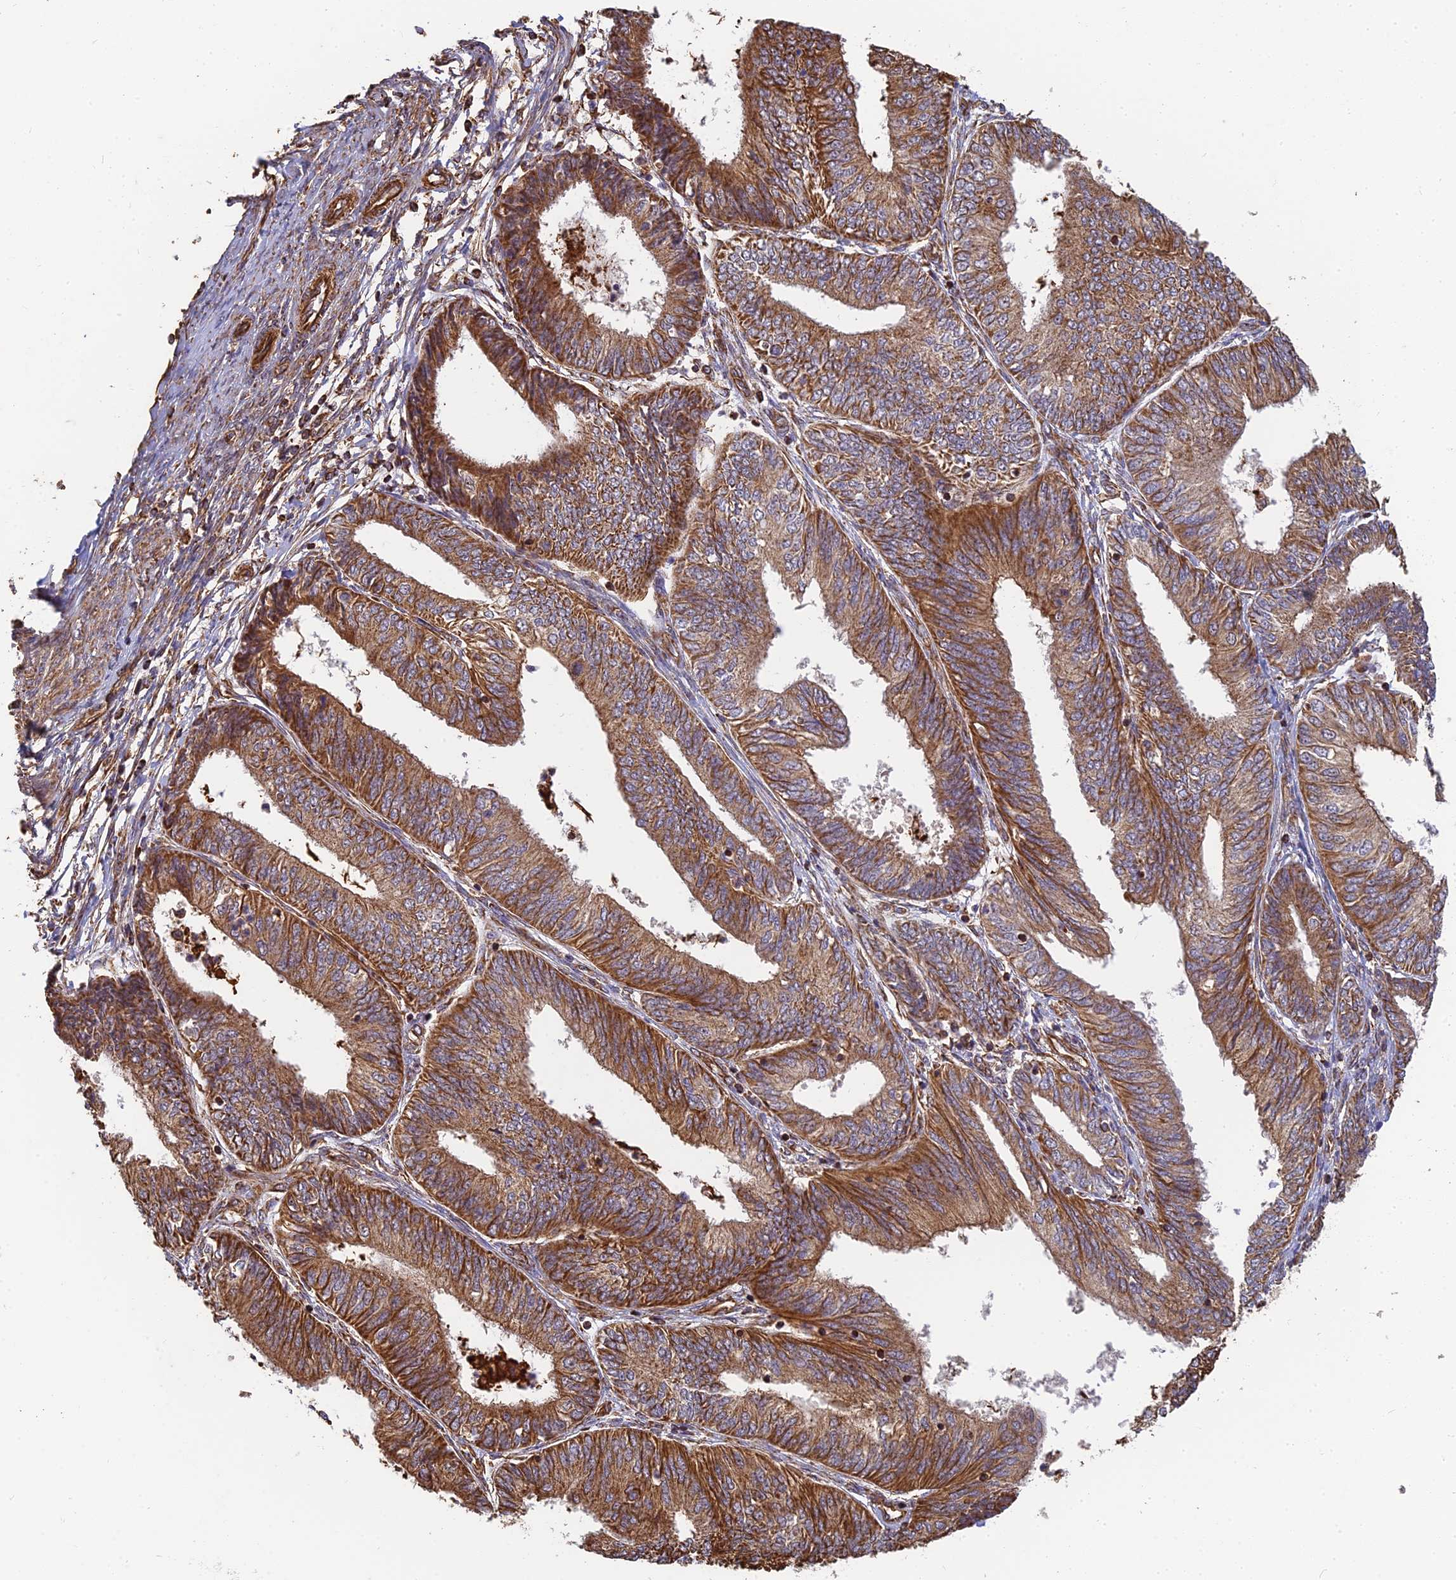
{"staining": {"intensity": "moderate", "quantity": ">75%", "location": "cytoplasmic/membranous"}, "tissue": "endometrial cancer", "cell_type": "Tumor cells", "image_type": "cancer", "snomed": [{"axis": "morphology", "description": "Adenocarcinoma, NOS"}, {"axis": "topography", "description": "Endometrium"}], "caption": "Immunohistochemical staining of human endometrial adenocarcinoma reveals moderate cytoplasmic/membranous protein staining in about >75% of tumor cells.", "gene": "DSTYK", "patient": {"sex": "female", "age": 58}}